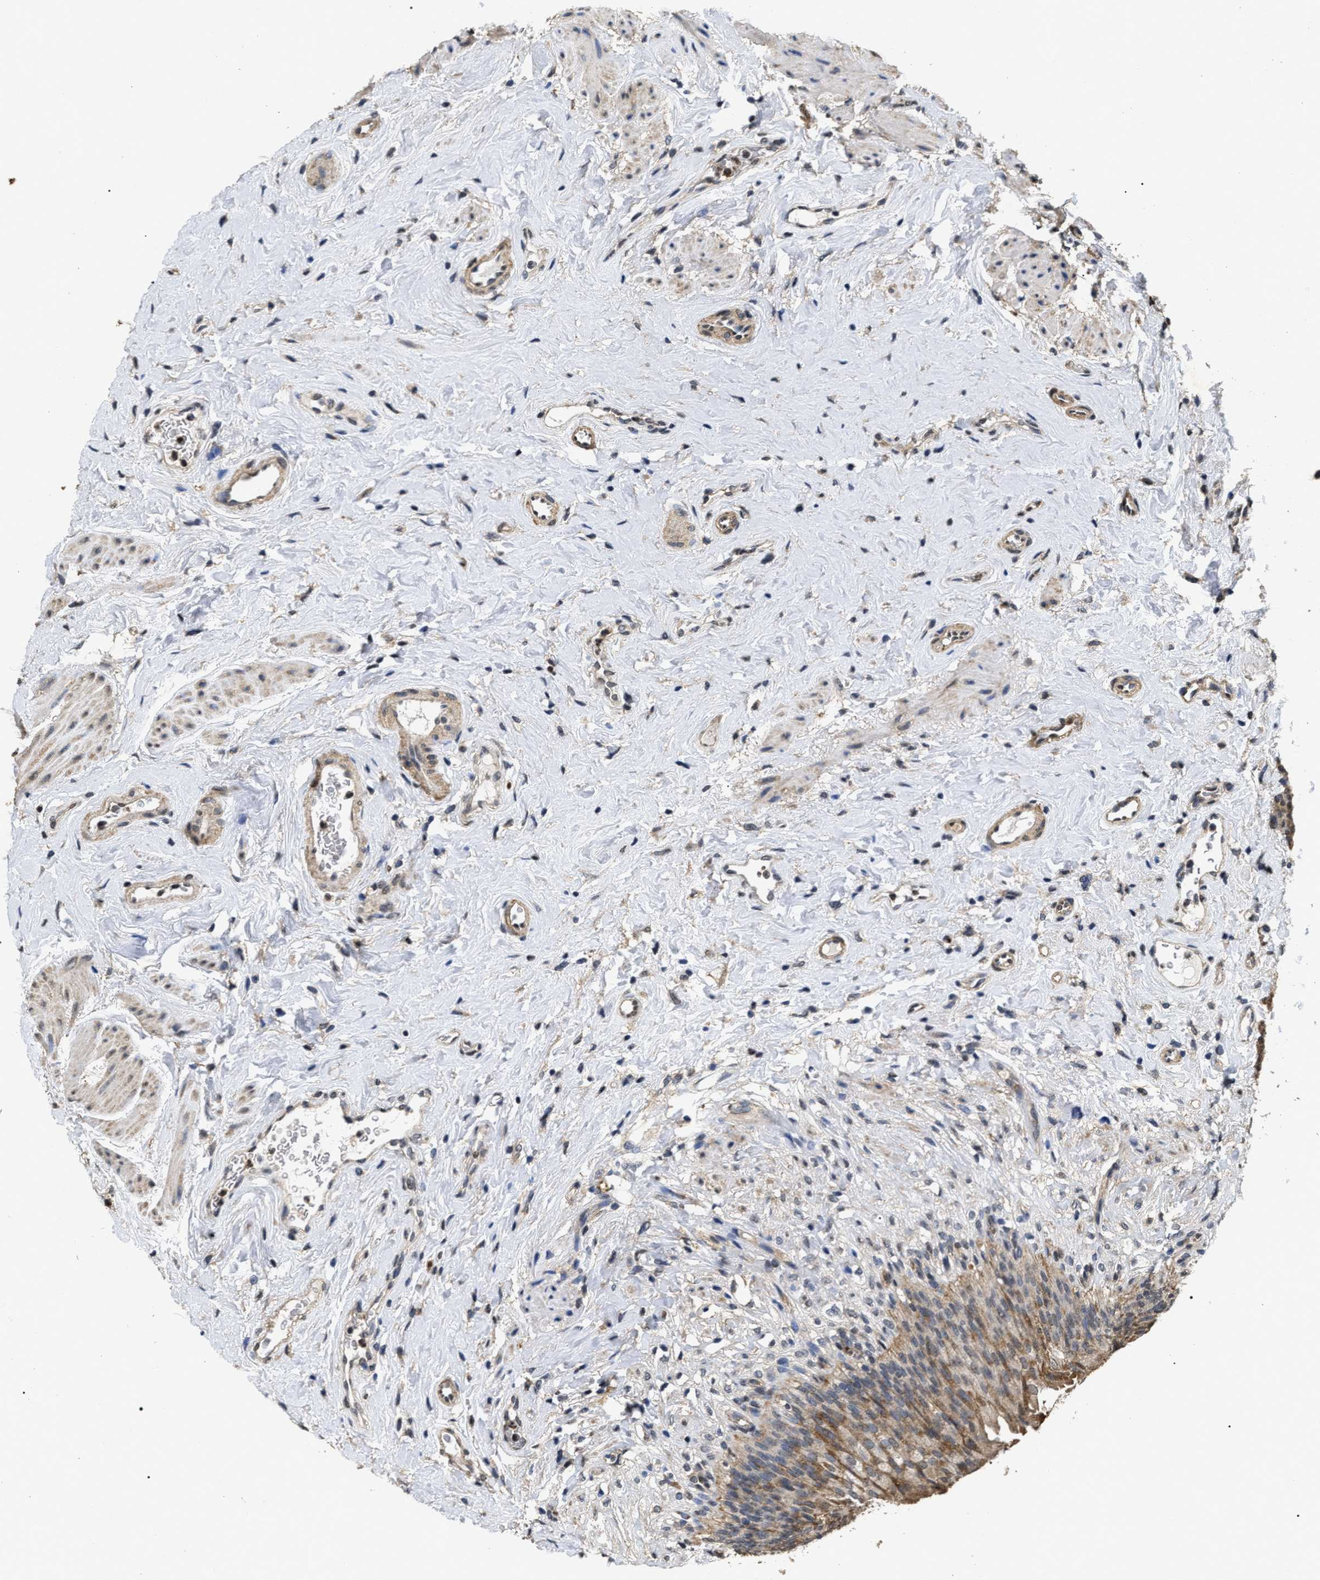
{"staining": {"intensity": "strong", "quantity": ">75%", "location": "cytoplasmic/membranous,nuclear"}, "tissue": "urinary bladder", "cell_type": "Urothelial cells", "image_type": "normal", "snomed": [{"axis": "morphology", "description": "Normal tissue, NOS"}, {"axis": "topography", "description": "Urinary bladder"}], "caption": "DAB immunohistochemical staining of normal human urinary bladder reveals strong cytoplasmic/membranous,nuclear protein staining in approximately >75% of urothelial cells. (brown staining indicates protein expression, while blue staining denotes nuclei).", "gene": "ANP32E", "patient": {"sex": "female", "age": 79}}